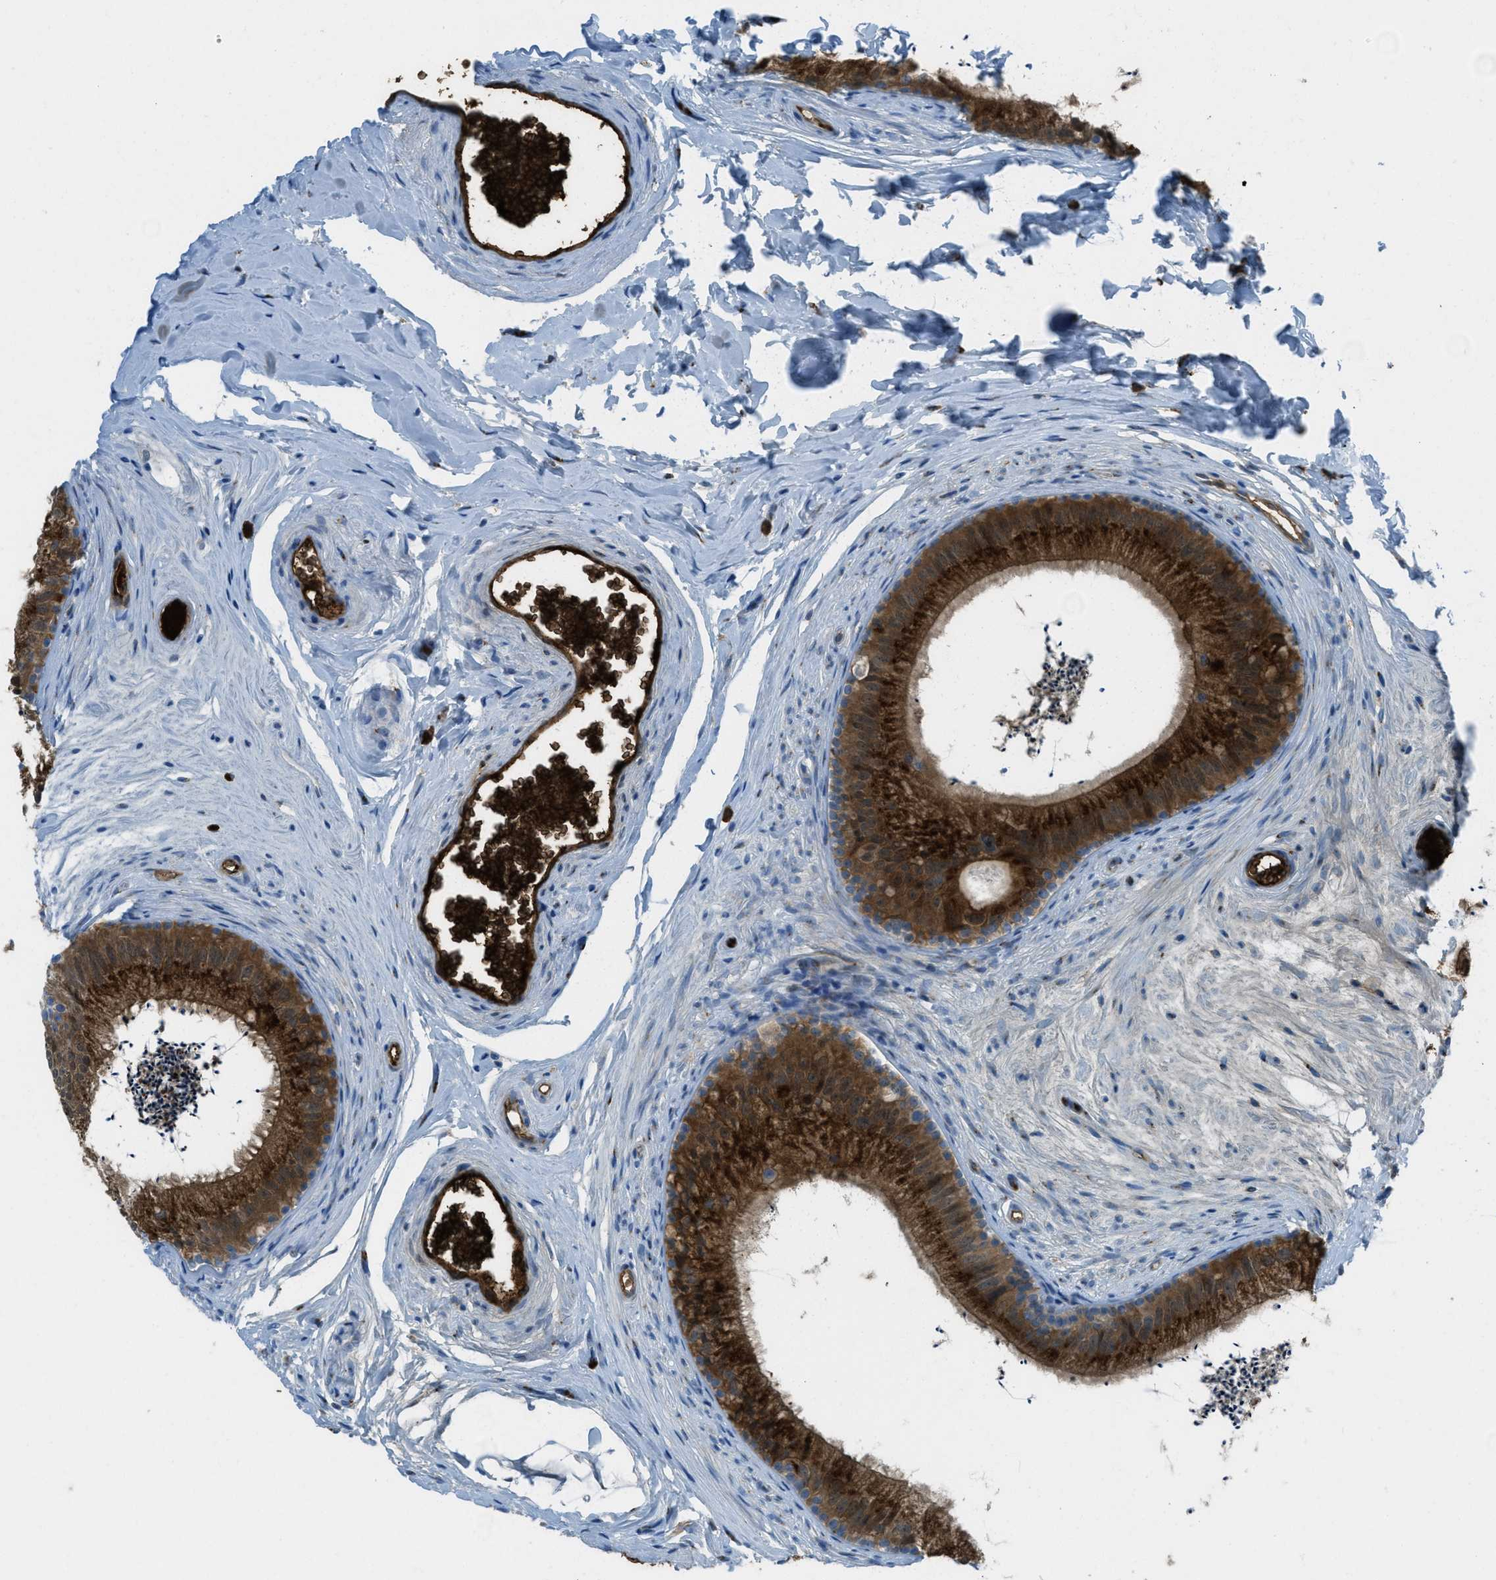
{"staining": {"intensity": "strong", "quantity": ">75%", "location": "cytoplasmic/membranous"}, "tissue": "epididymis", "cell_type": "Glandular cells", "image_type": "normal", "snomed": [{"axis": "morphology", "description": "Normal tissue, NOS"}, {"axis": "topography", "description": "Epididymis"}], "caption": "Immunohistochemical staining of unremarkable epididymis displays strong cytoplasmic/membranous protein positivity in about >75% of glandular cells.", "gene": "TRIM59", "patient": {"sex": "male", "age": 56}}